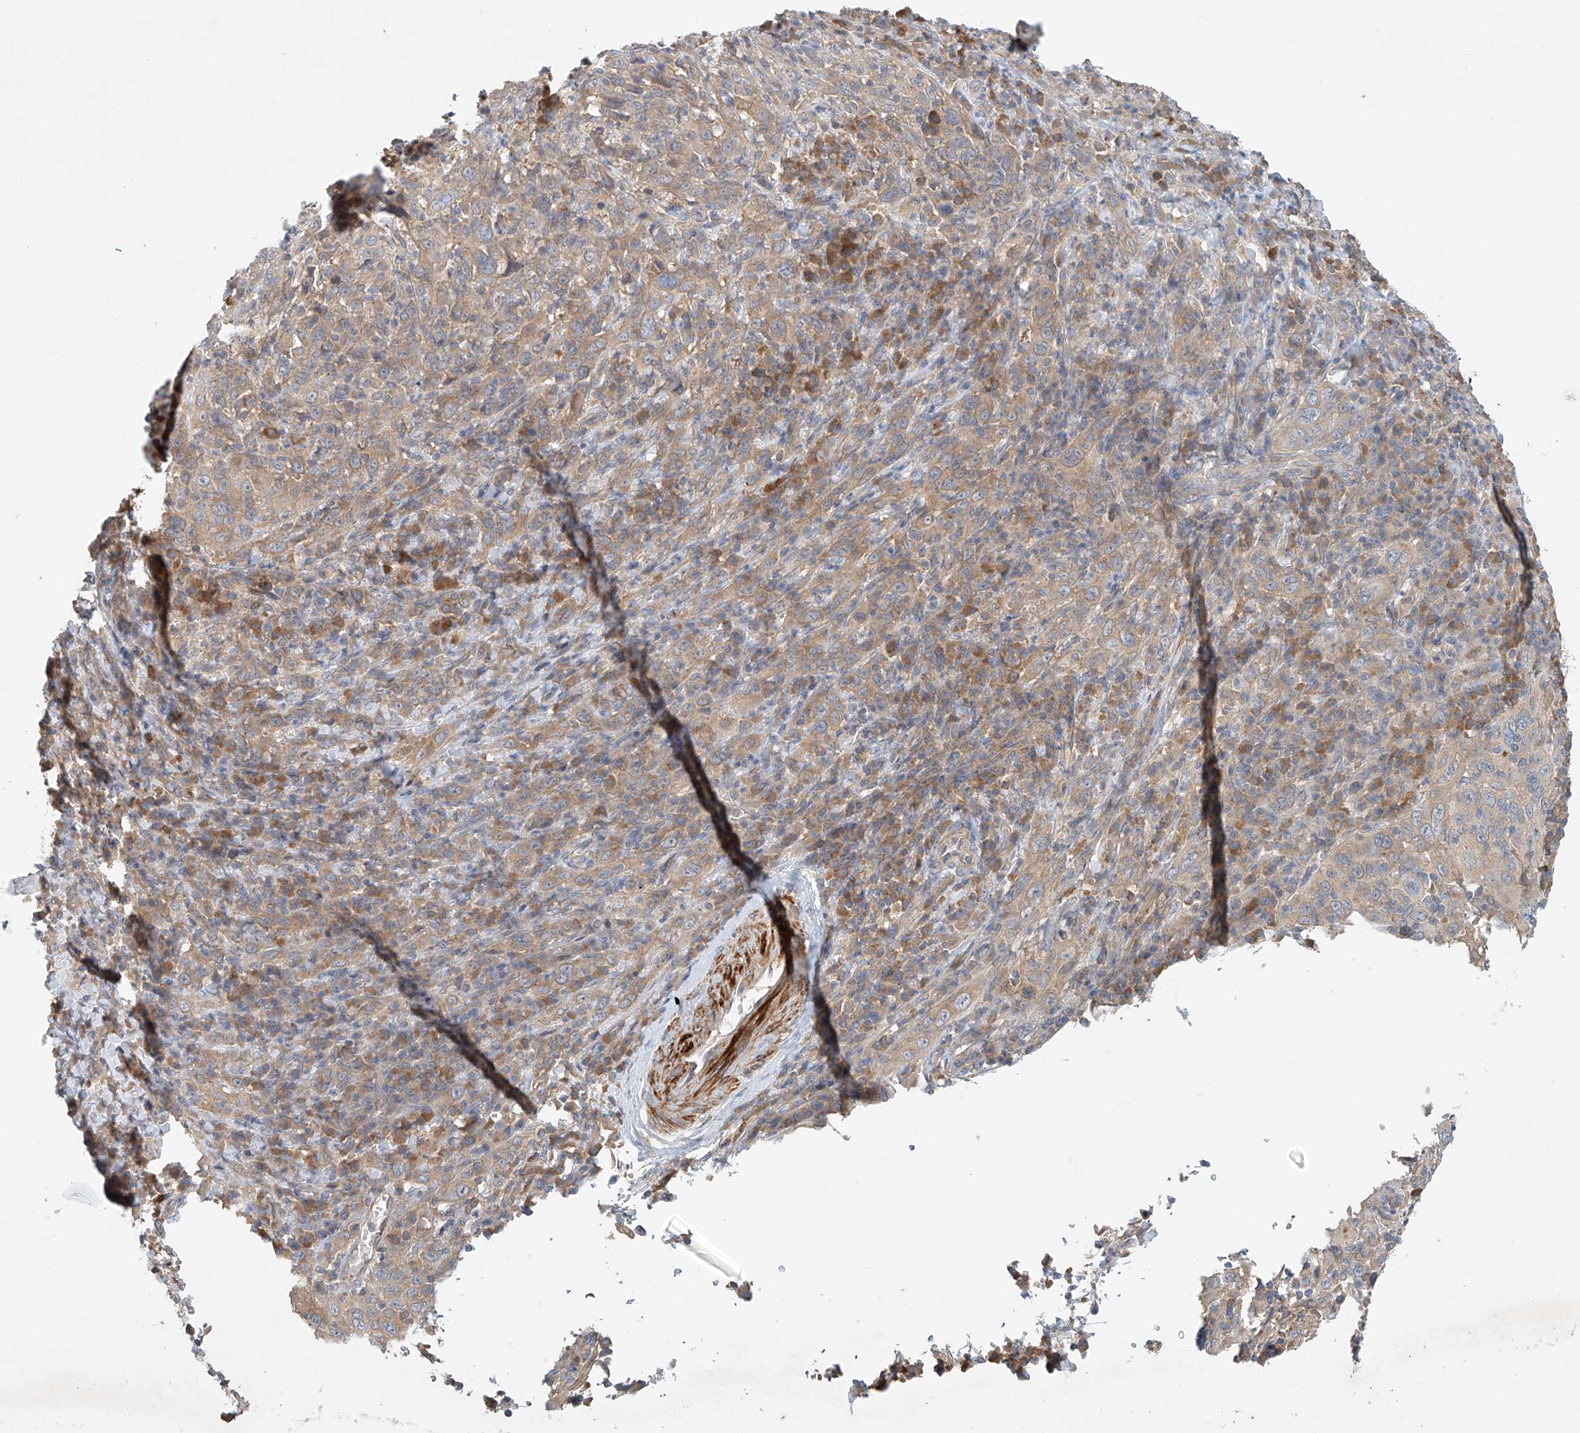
{"staining": {"intensity": "weak", "quantity": ">75%", "location": "cytoplasmic/membranous"}, "tissue": "cervical cancer", "cell_type": "Tumor cells", "image_type": "cancer", "snomed": [{"axis": "morphology", "description": "Squamous cell carcinoma, NOS"}, {"axis": "topography", "description": "Cervix"}], "caption": "IHC of cervical cancer (squamous cell carcinoma) demonstrates low levels of weak cytoplasmic/membranous staining in approximately >75% of tumor cells.", "gene": "LYRM9", "patient": {"sex": "female", "age": 46}}